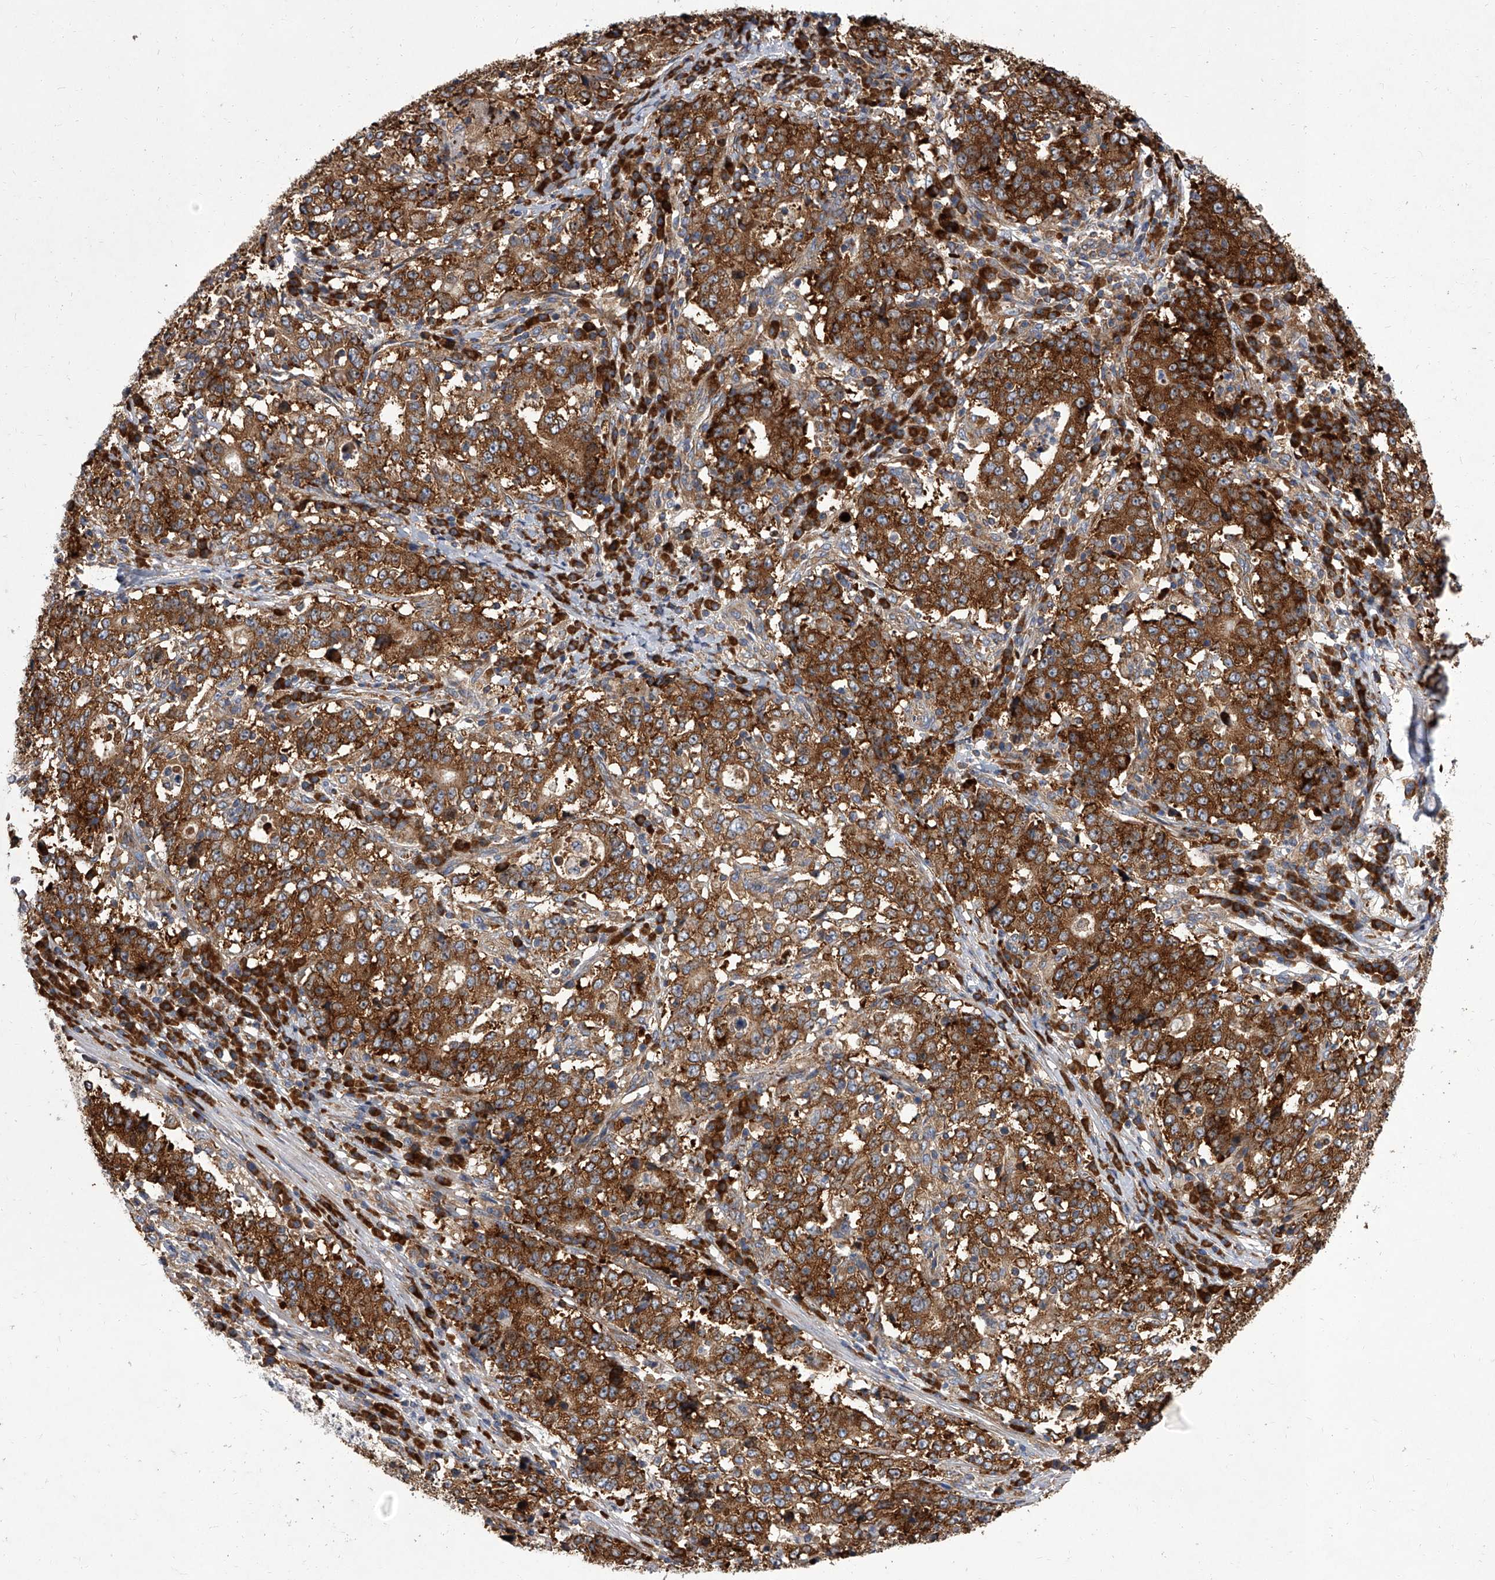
{"staining": {"intensity": "strong", "quantity": ">75%", "location": "cytoplasmic/membranous"}, "tissue": "stomach cancer", "cell_type": "Tumor cells", "image_type": "cancer", "snomed": [{"axis": "morphology", "description": "Adenocarcinoma, NOS"}, {"axis": "topography", "description": "Stomach"}], "caption": "A high-resolution micrograph shows immunohistochemistry (IHC) staining of adenocarcinoma (stomach), which displays strong cytoplasmic/membranous expression in approximately >75% of tumor cells.", "gene": "EIF2S2", "patient": {"sex": "male", "age": 59}}